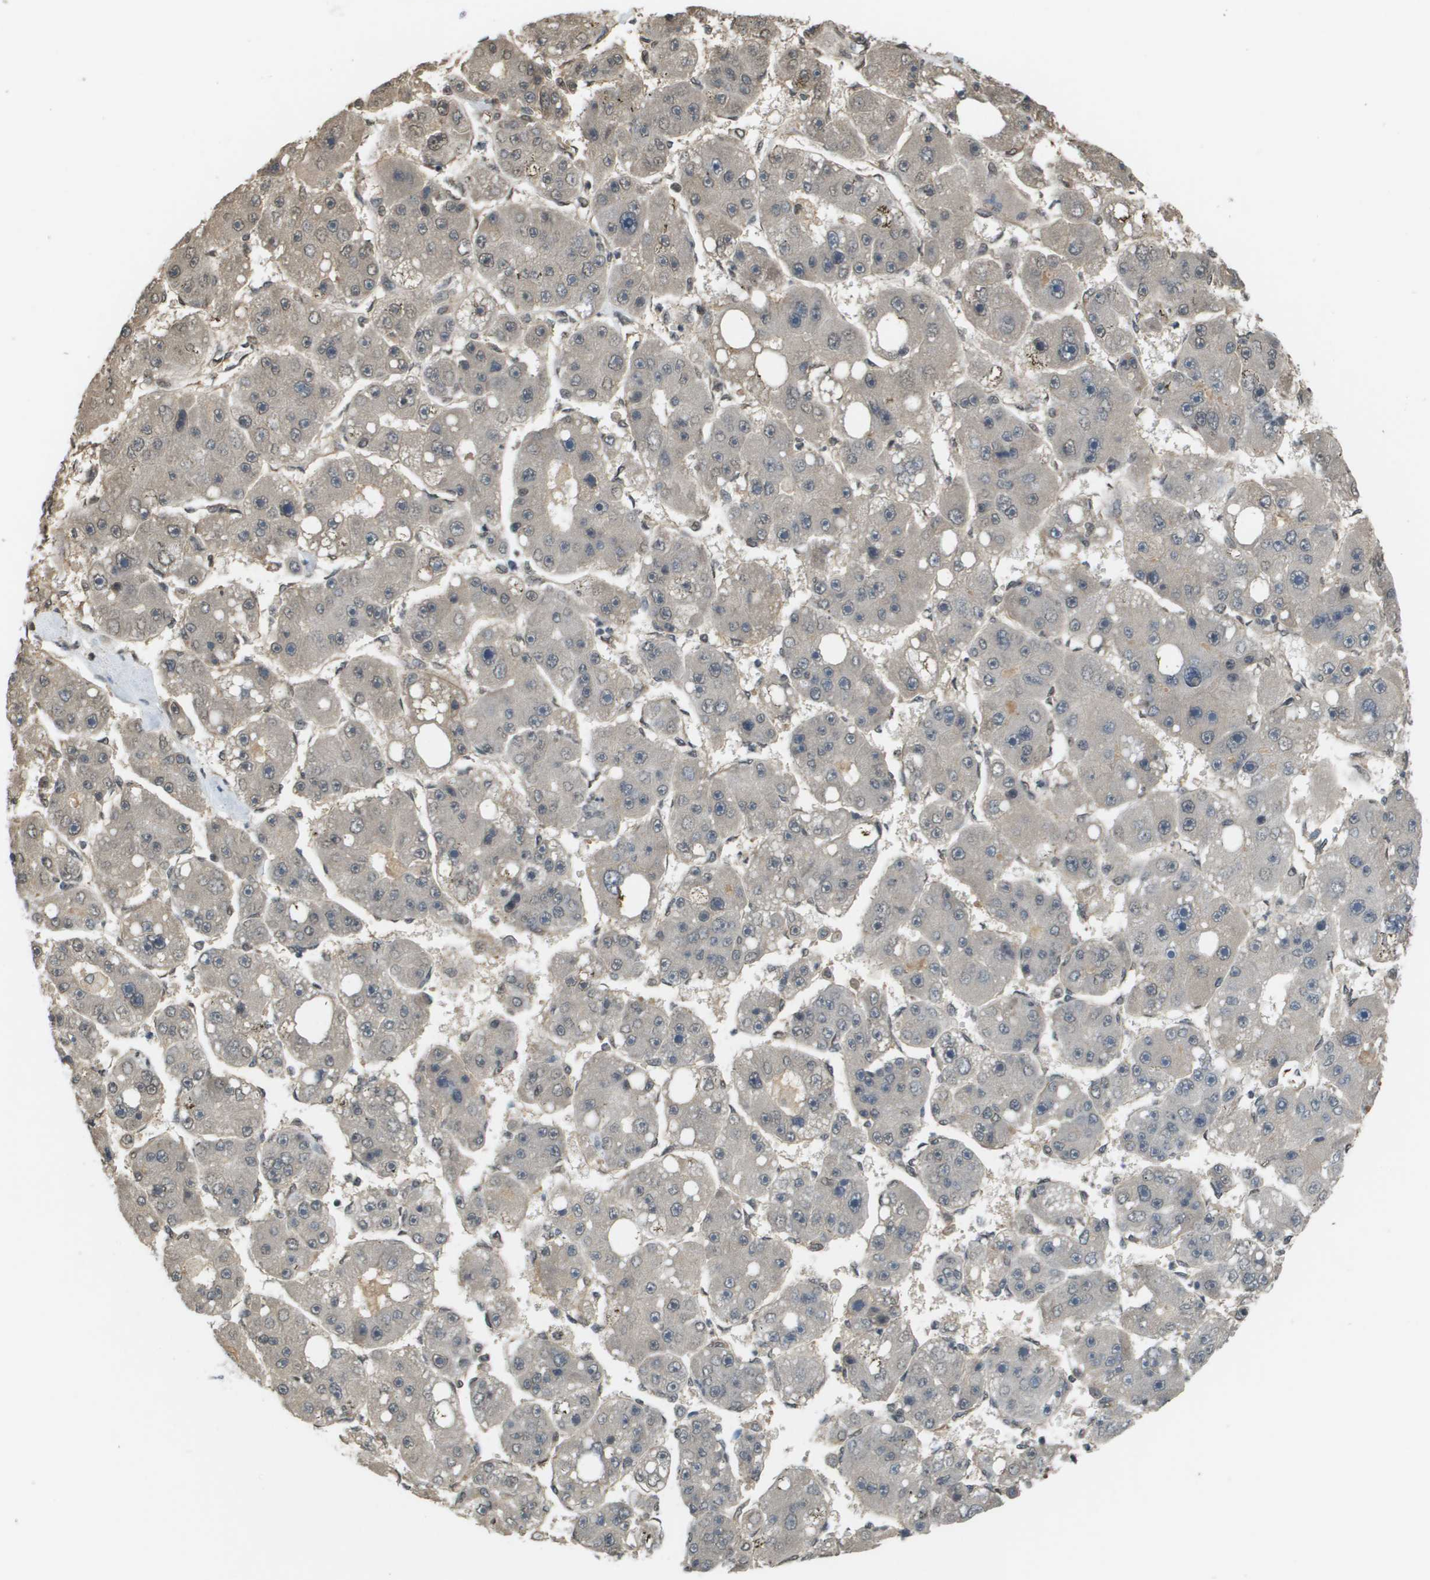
{"staining": {"intensity": "weak", "quantity": "<25%", "location": "nuclear"}, "tissue": "liver cancer", "cell_type": "Tumor cells", "image_type": "cancer", "snomed": [{"axis": "morphology", "description": "Carcinoma, Hepatocellular, NOS"}, {"axis": "topography", "description": "Liver"}], "caption": "High power microscopy micrograph of an immunohistochemistry (IHC) photomicrograph of hepatocellular carcinoma (liver), revealing no significant expression in tumor cells. (Stains: DAB (3,3'-diaminobenzidine) IHC with hematoxylin counter stain, Microscopy: brightfield microscopy at high magnification).", "gene": "NDRG2", "patient": {"sex": "female", "age": 61}}